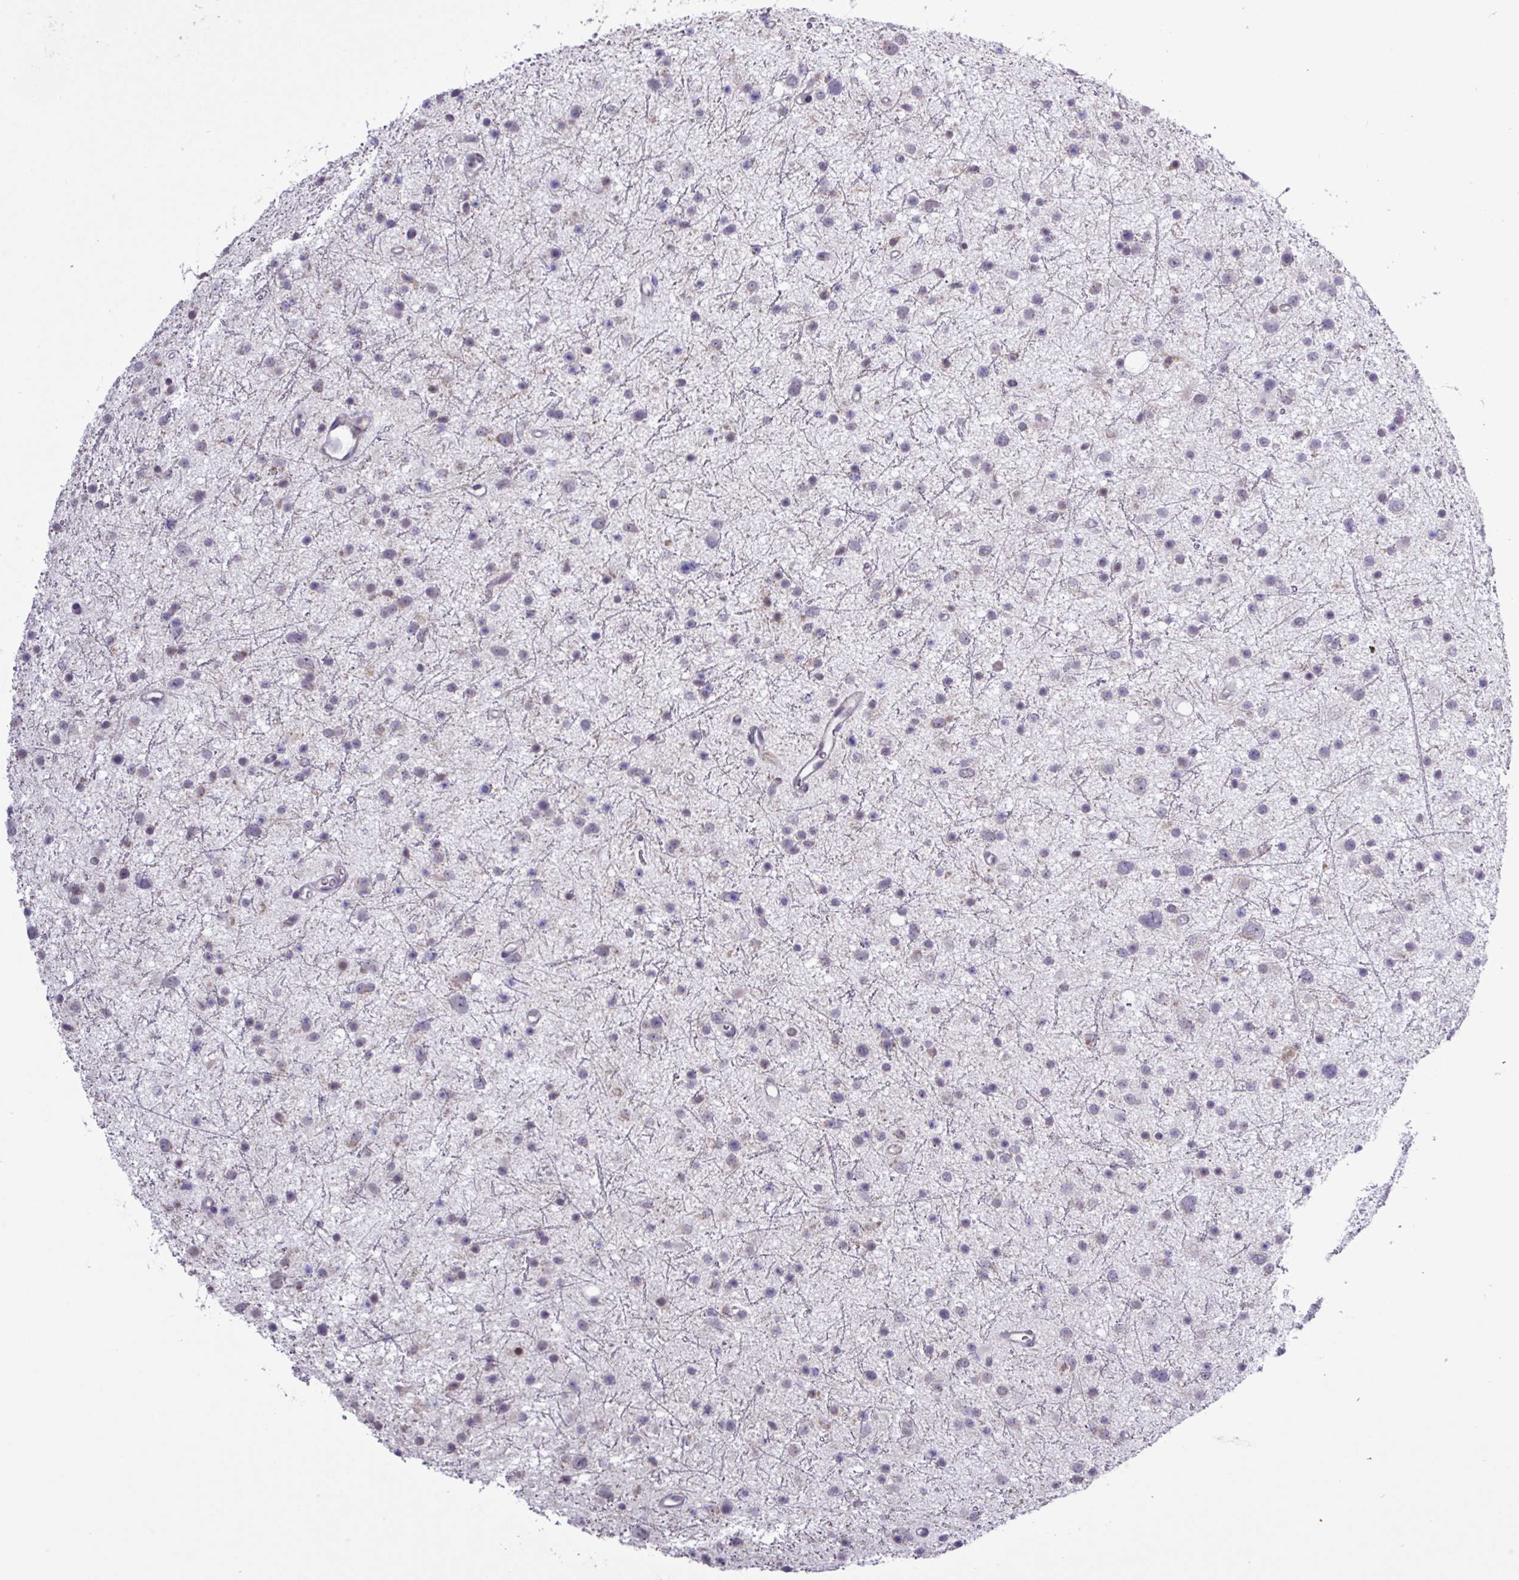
{"staining": {"intensity": "negative", "quantity": "none", "location": "none"}, "tissue": "glioma", "cell_type": "Tumor cells", "image_type": "cancer", "snomed": [{"axis": "morphology", "description": "Glioma, malignant, Low grade"}, {"axis": "topography", "description": "Cerebral cortex"}], "caption": "Human malignant glioma (low-grade) stained for a protein using IHC demonstrates no expression in tumor cells.", "gene": "RTL3", "patient": {"sex": "female", "age": 39}}